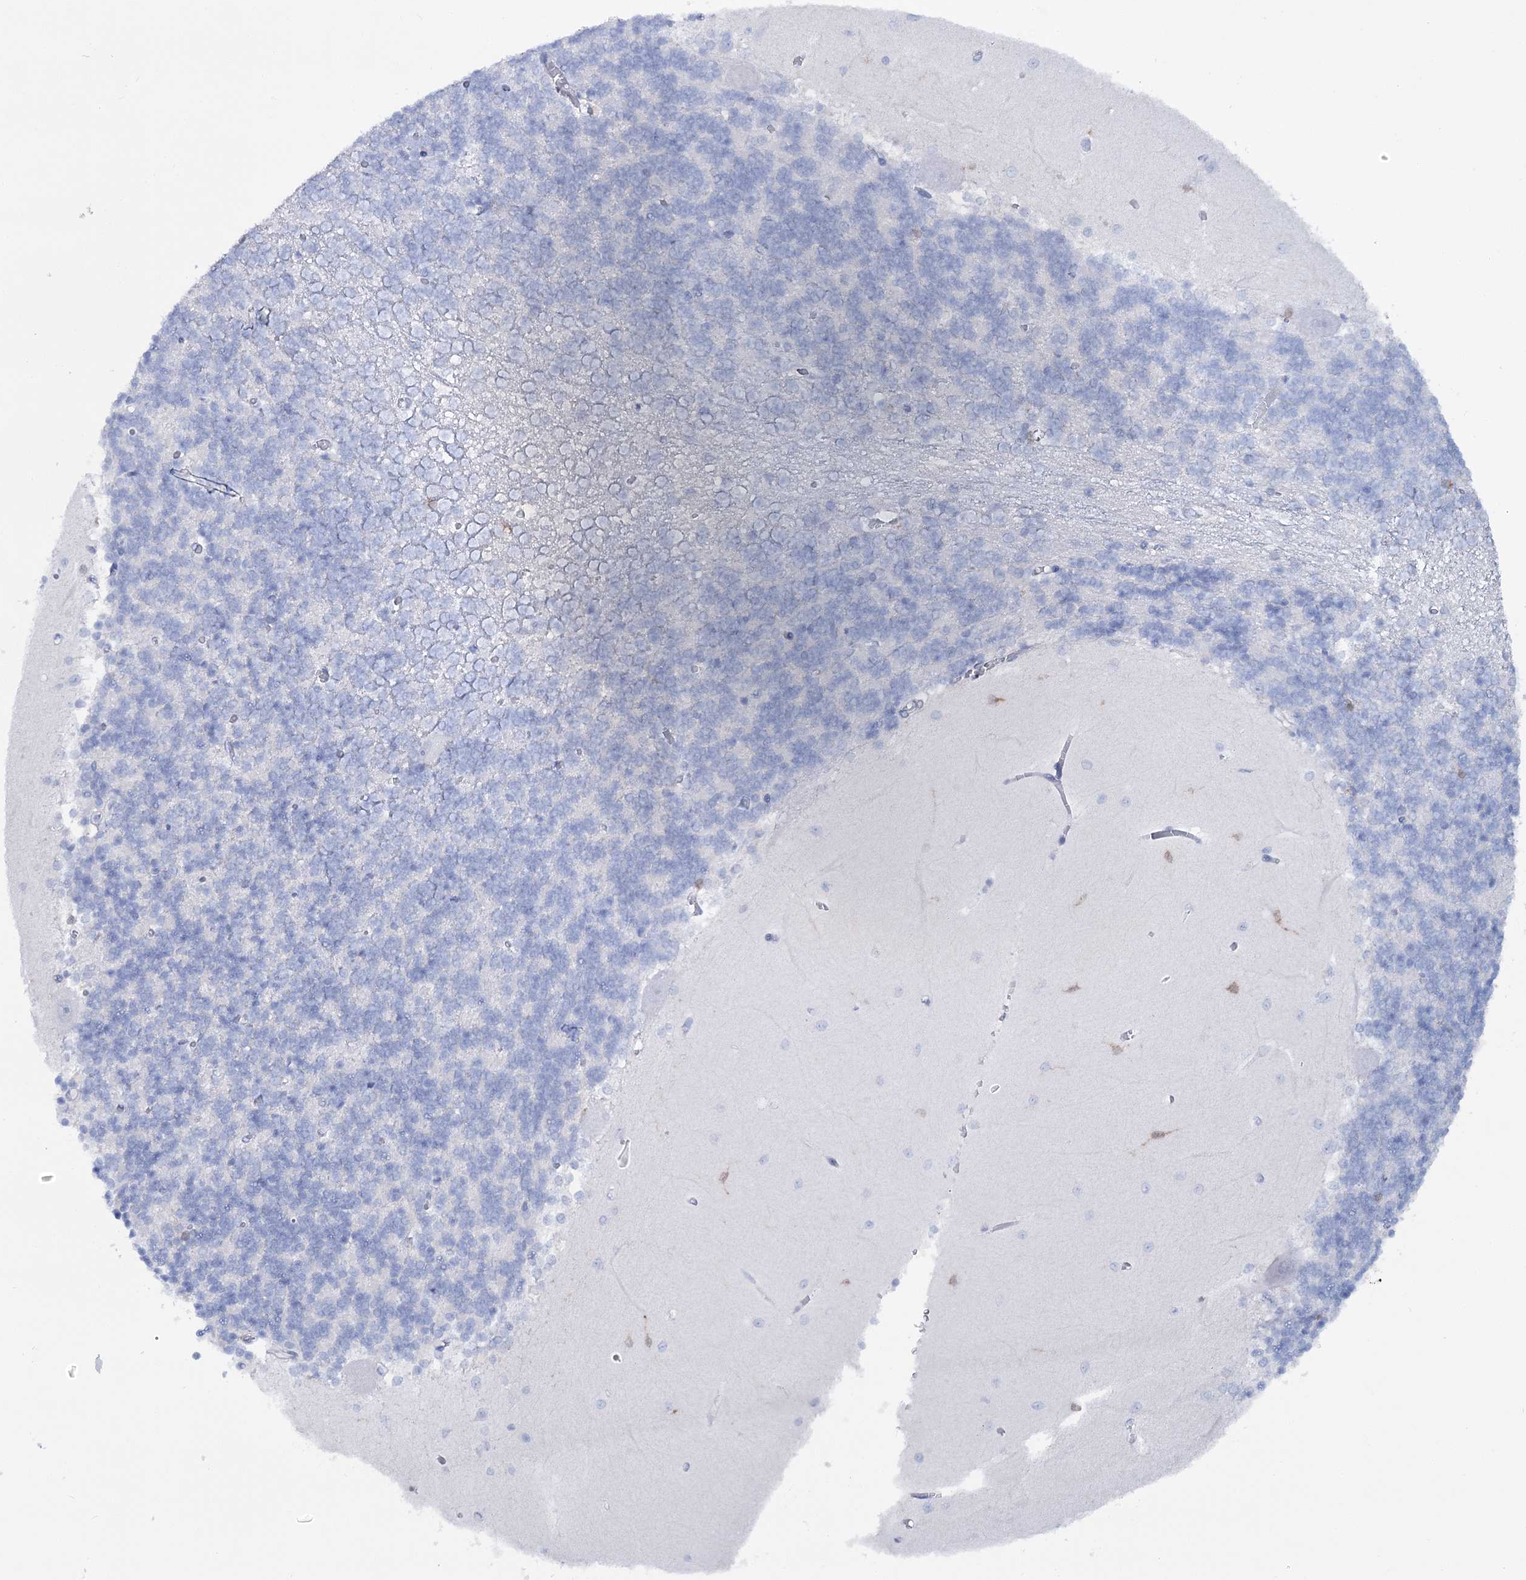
{"staining": {"intensity": "negative", "quantity": "none", "location": "none"}, "tissue": "cerebellum", "cell_type": "Cells in granular layer", "image_type": "normal", "snomed": [{"axis": "morphology", "description": "Normal tissue, NOS"}, {"axis": "topography", "description": "Cerebellum"}], "caption": "Immunohistochemistry (IHC) photomicrograph of benign cerebellum stained for a protein (brown), which reveals no positivity in cells in granular layer. Brightfield microscopy of immunohistochemistry stained with DAB (brown) and hematoxylin (blue), captured at high magnification.", "gene": "UGDH", "patient": {"sex": "male", "age": 37}}